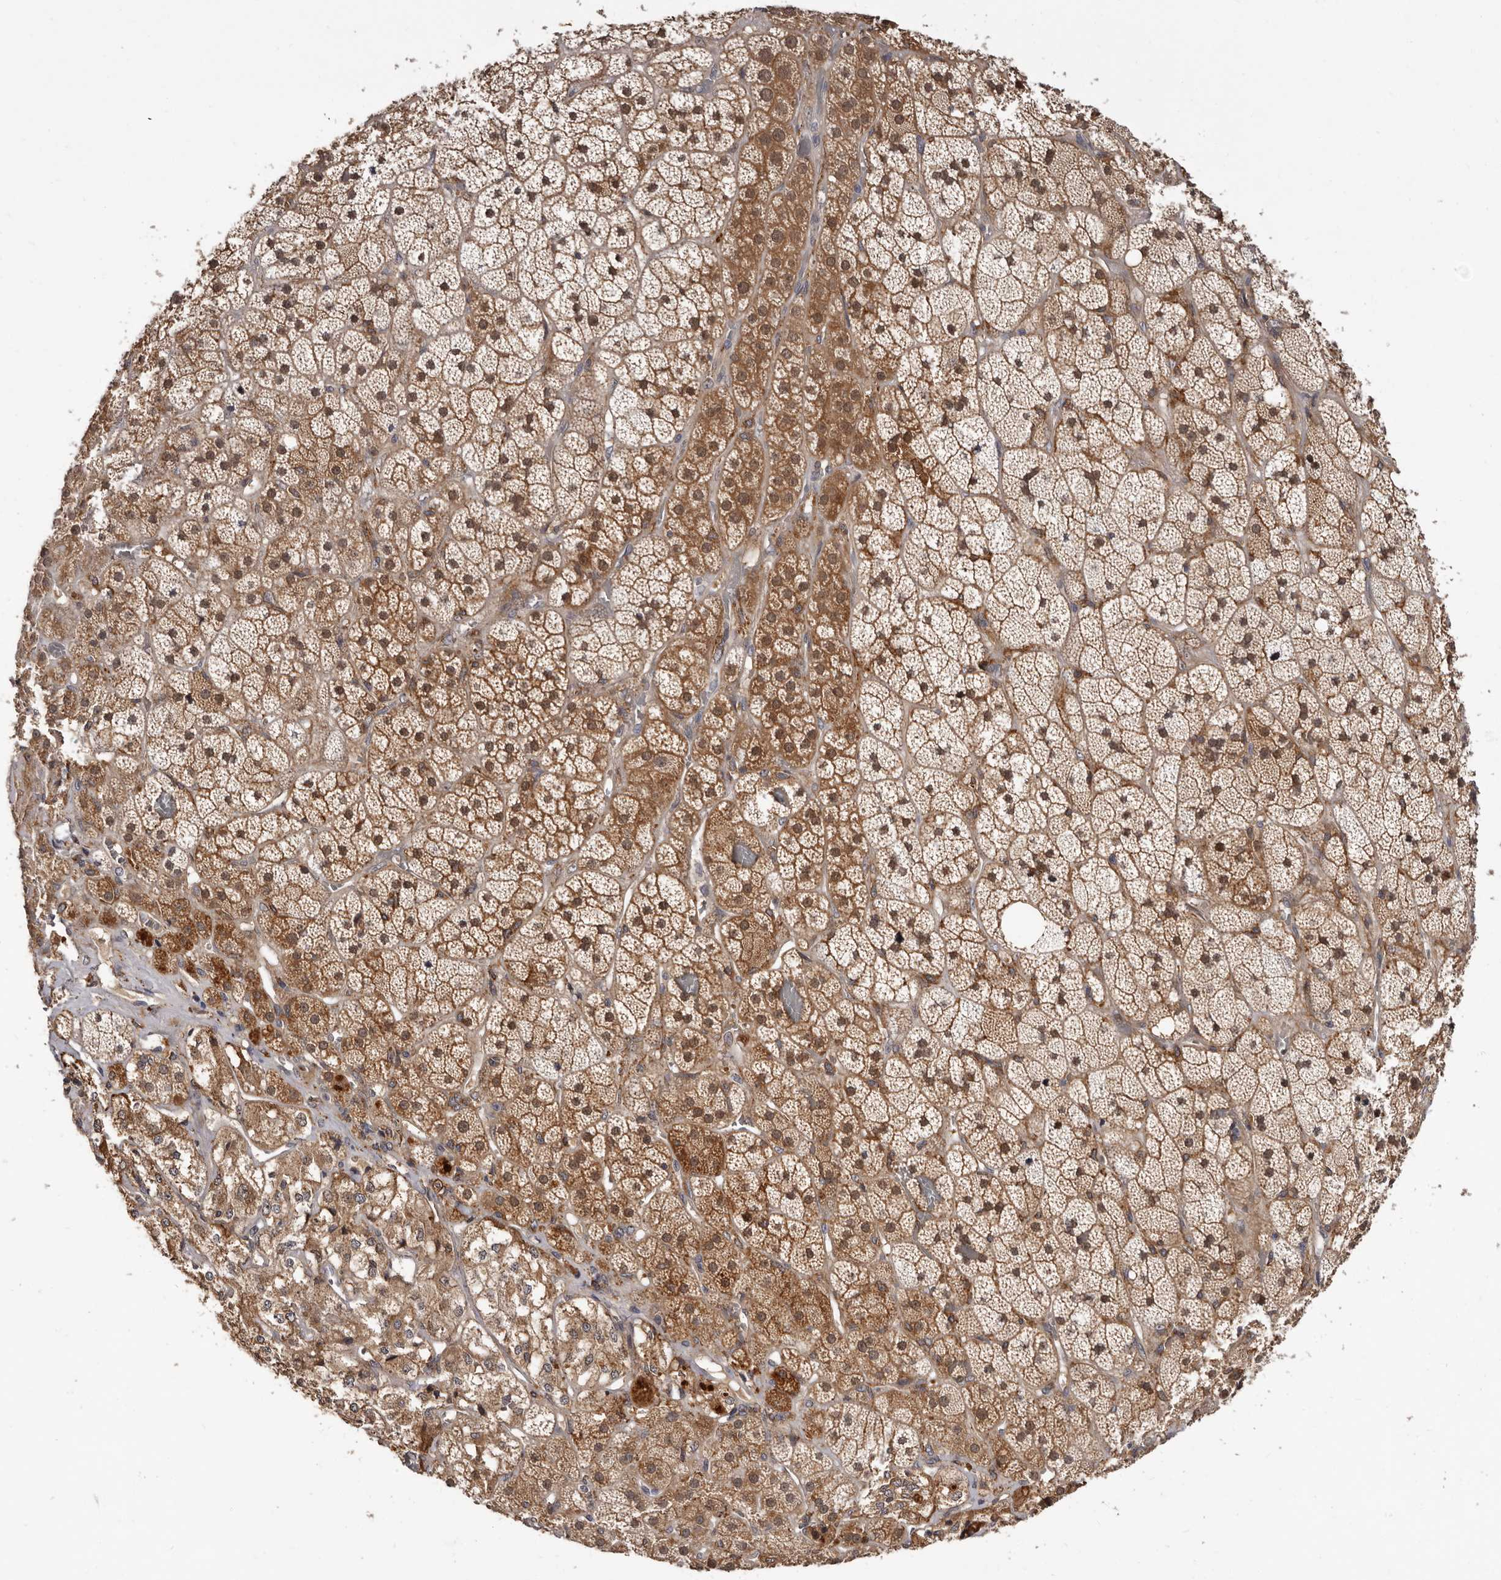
{"staining": {"intensity": "moderate", "quantity": ">75%", "location": "cytoplasmic/membranous,nuclear"}, "tissue": "adrenal gland", "cell_type": "Glandular cells", "image_type": "normal", "snomed": [{"axis": "morphology", "description": "Normal tissue, NOS"}, {"axis": "topography", "description": "Adrenal gland"}], "caption": "A brown stain highlights moderate cytoplasmic/membranous,nuclear expression of a protein in glandular cells of normal adrenal gland. The protein of interest is shown in brown color, while the nuclei are stained blue.", "gene": "INAVA", "patient": {"sex": "male", "age": 57}}